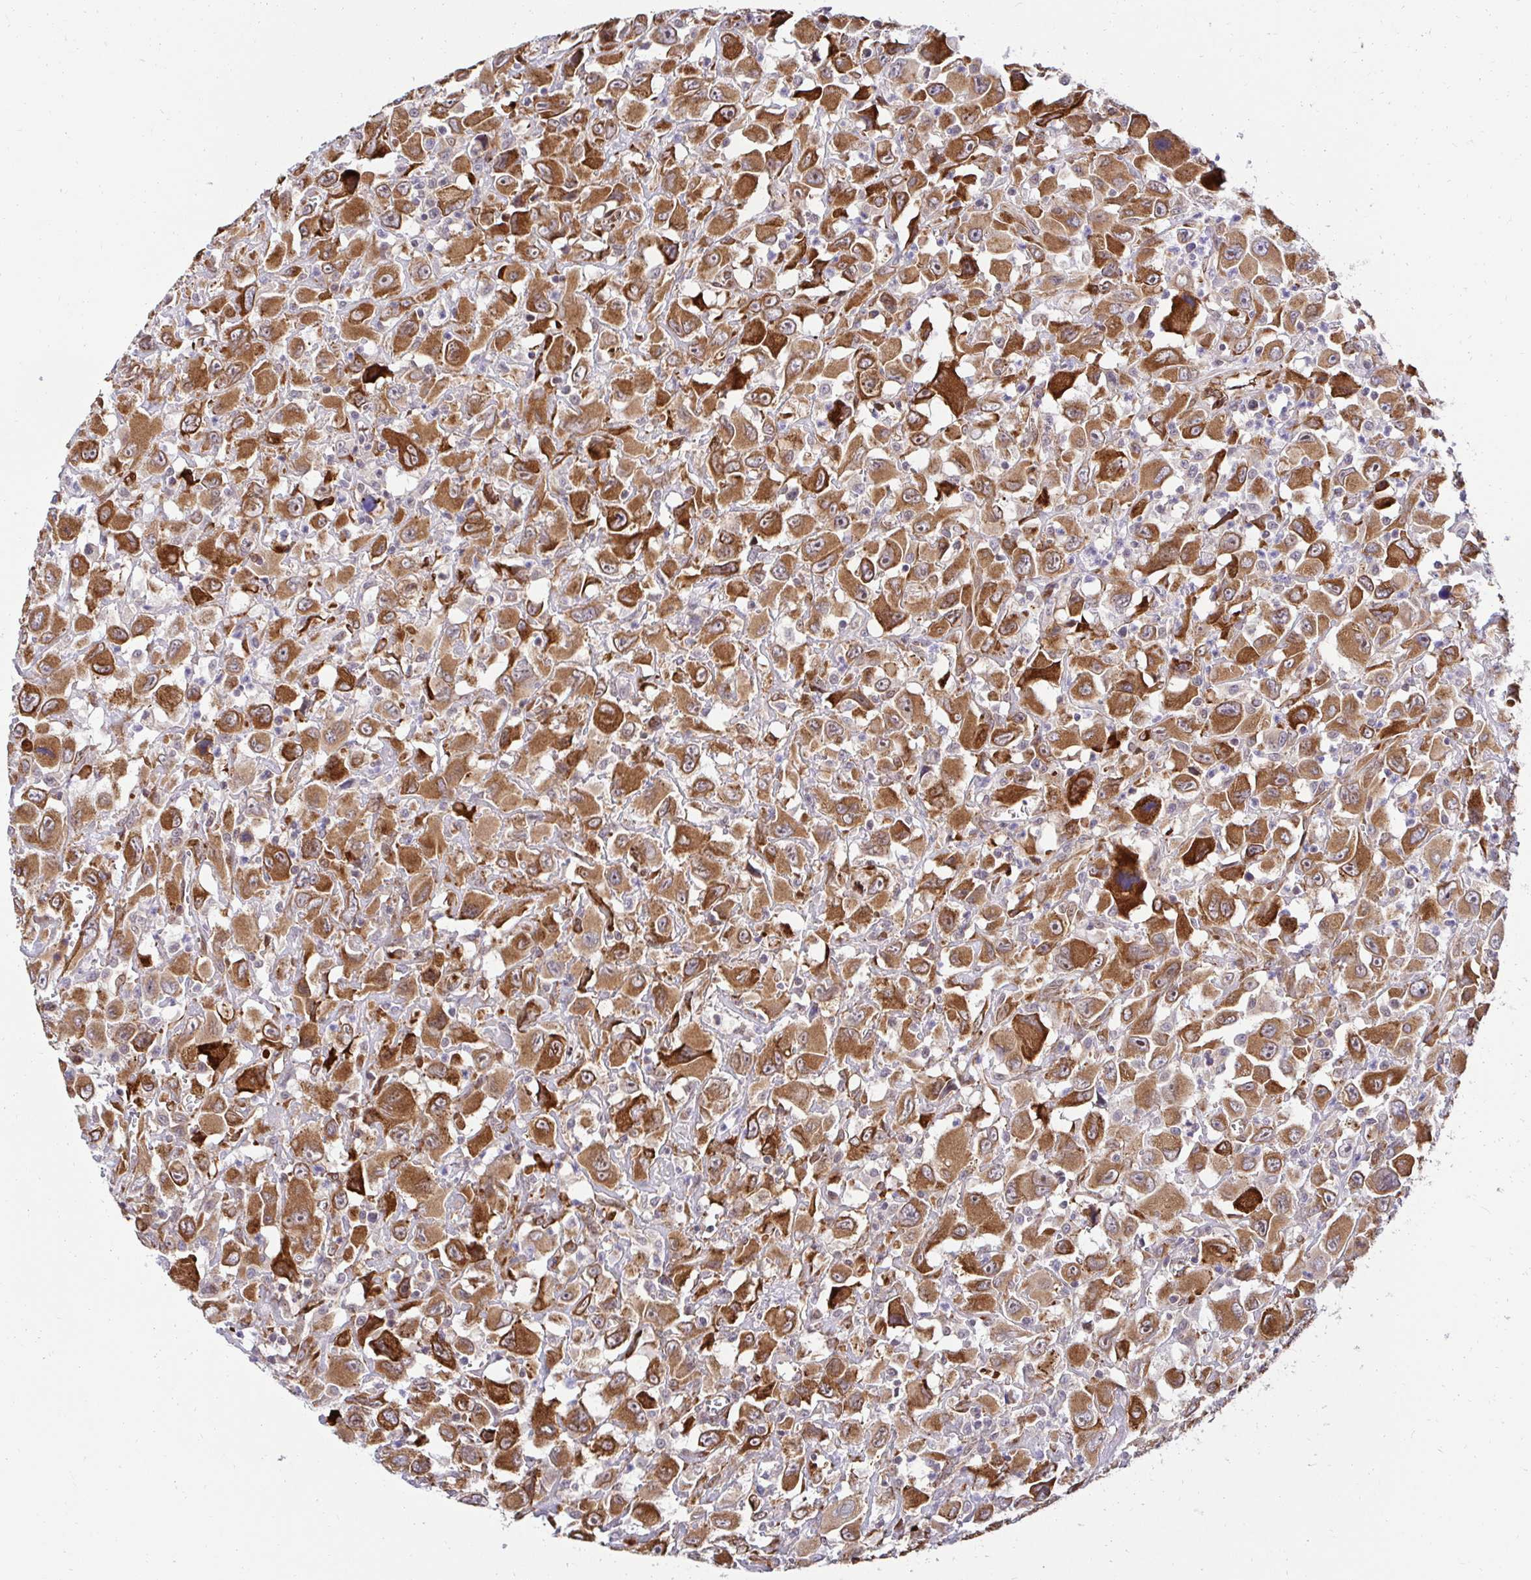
{"staining": {"intensity": "strong", "quantity": ">75%", "location": "cytoplasmic/membranous"}, "tissue": "head and neck cancer", "cell_type": "Tumor cells", "image_type": "cancer", "snomed": [{"axis": "morphology", "description": "Squamous cell carcinoma, NOS"}, {"axis": "morphology", "description": "Squamous cell carcinoma, metastatic, NOS"}, {"axis": "topography", "description": "Oral tissue"}, {"axis": "topography", "description": "Head-Neck"}], "caption": "Strong cytoplasmic/membranous expression is seen in approximately >75% of tumor cells in head and neck cancer (metastatic squamous cell carcinoma). The staining was performed using DAB (3,3'-diaminobenzidine) to visualize the protein expression in brown, while the nuclei were stained in blue with hematoxylin (Magnification: 20x).", "gene": "HPS1", "patient": {"sex": "female", "age": 85}}